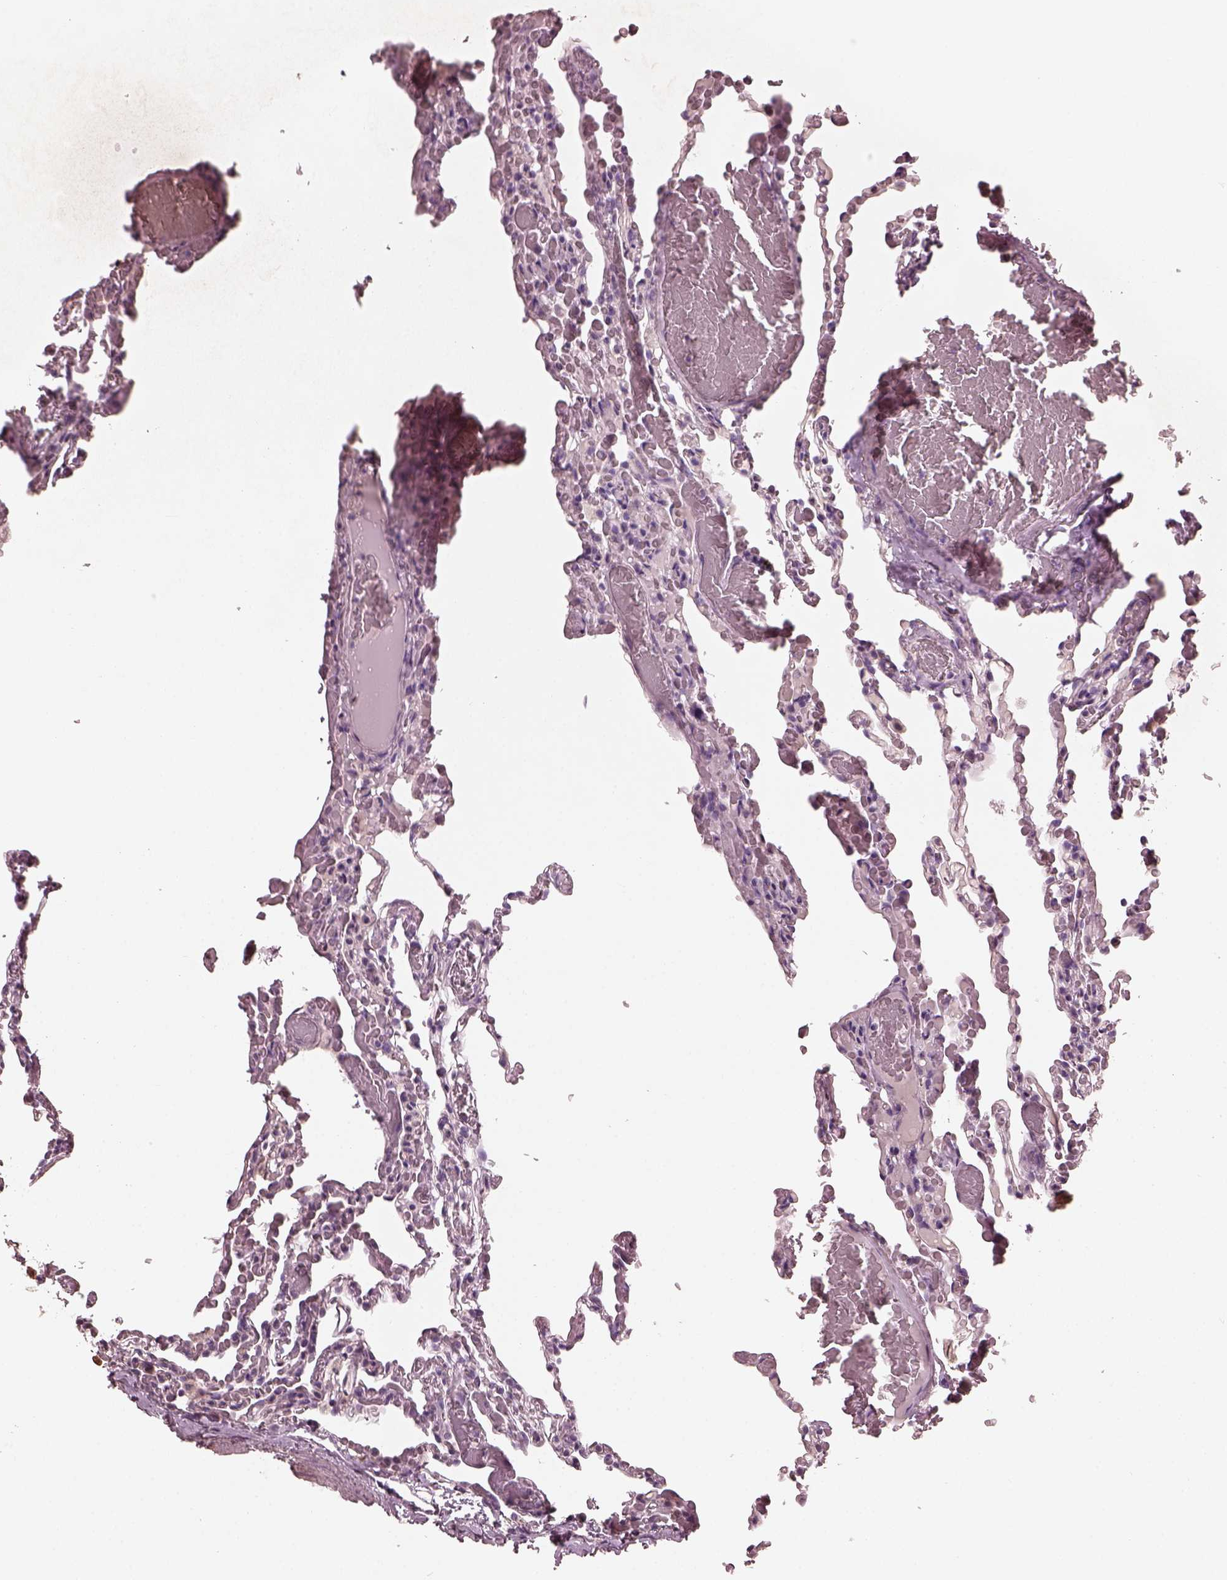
{"staining": {"intensity": "negative", "quantity": "none", "location": "none"}, "tissue": "lung", "cell_type": "Alveolar cells", "image_type": "normal", "snomed": [{"axis": "morphology", "description": "Normal tissue, NOS"}, {"axis": "topography", "description": "Lung"}], "caption": "Alveolar cells are negative for protein expression in unremarkable human lung.", "gene": "OPTC", "patient": {"sex": "female", "age": 43}}